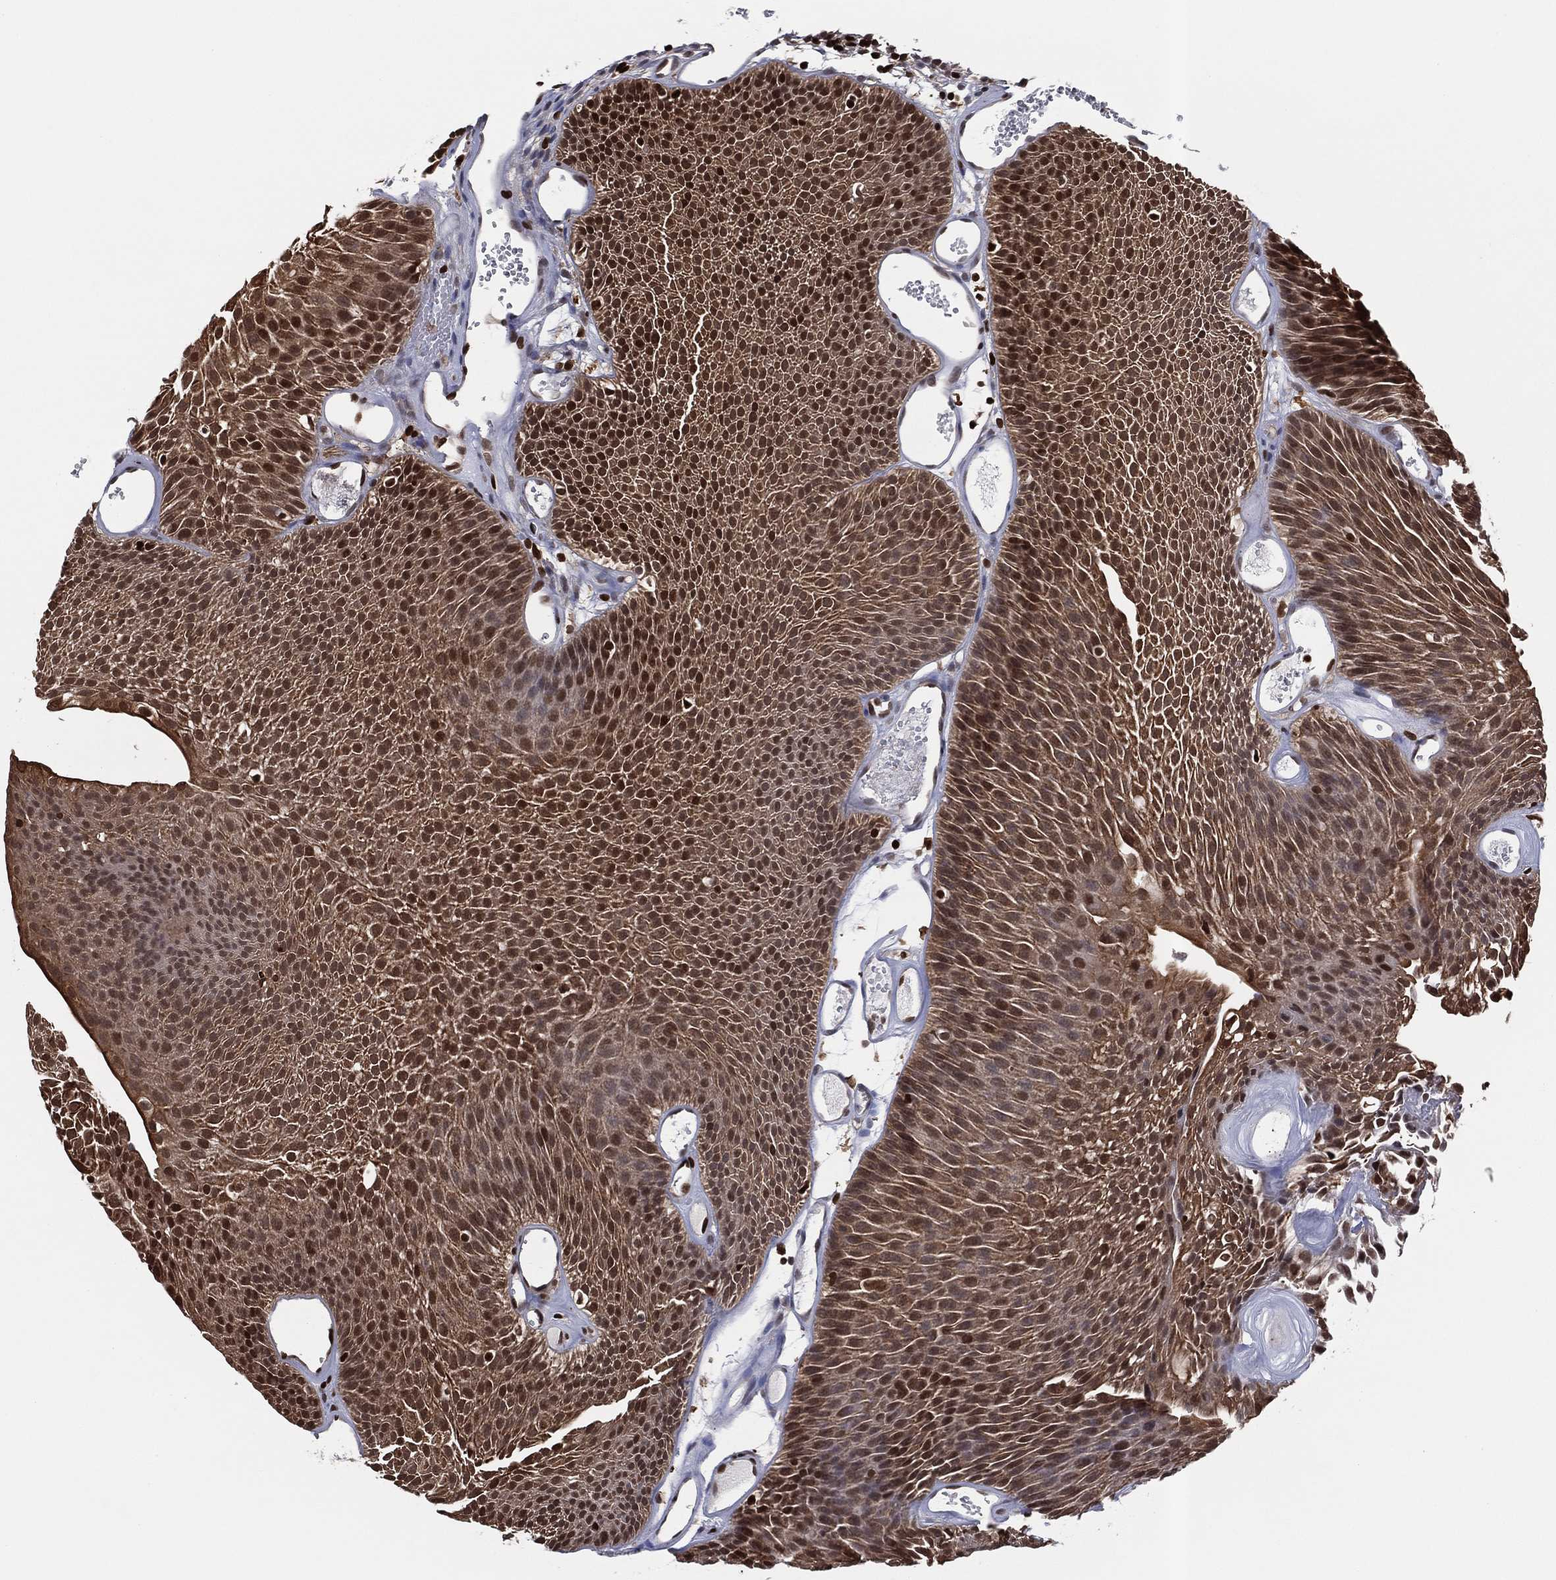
{"staining": {"intensity": "strong", "quantity": ">75%", "location": "cytoplasmic/membranous,nuclear"}, "tissue": "urothelial cancer", "cell_type": "Tumor cells", "image_type": "cancer", "snomed": [{"axis": "morphology", "description": "Urothelial carcinoma, Low grade"}, {"axis": "topography", "description": "Urinary bladder"}], "caption": "Protein staining shows strong cytoplasmic/membranous and nuclear expression in about >75% of tumor cells in low-grade urothelial carcinoma. Immunohistochemistry stains the protein of interest in brown and the nuclei are stained blue.", "gene": "PSMA1", "patient": {"sex": "male", "age": 52}}